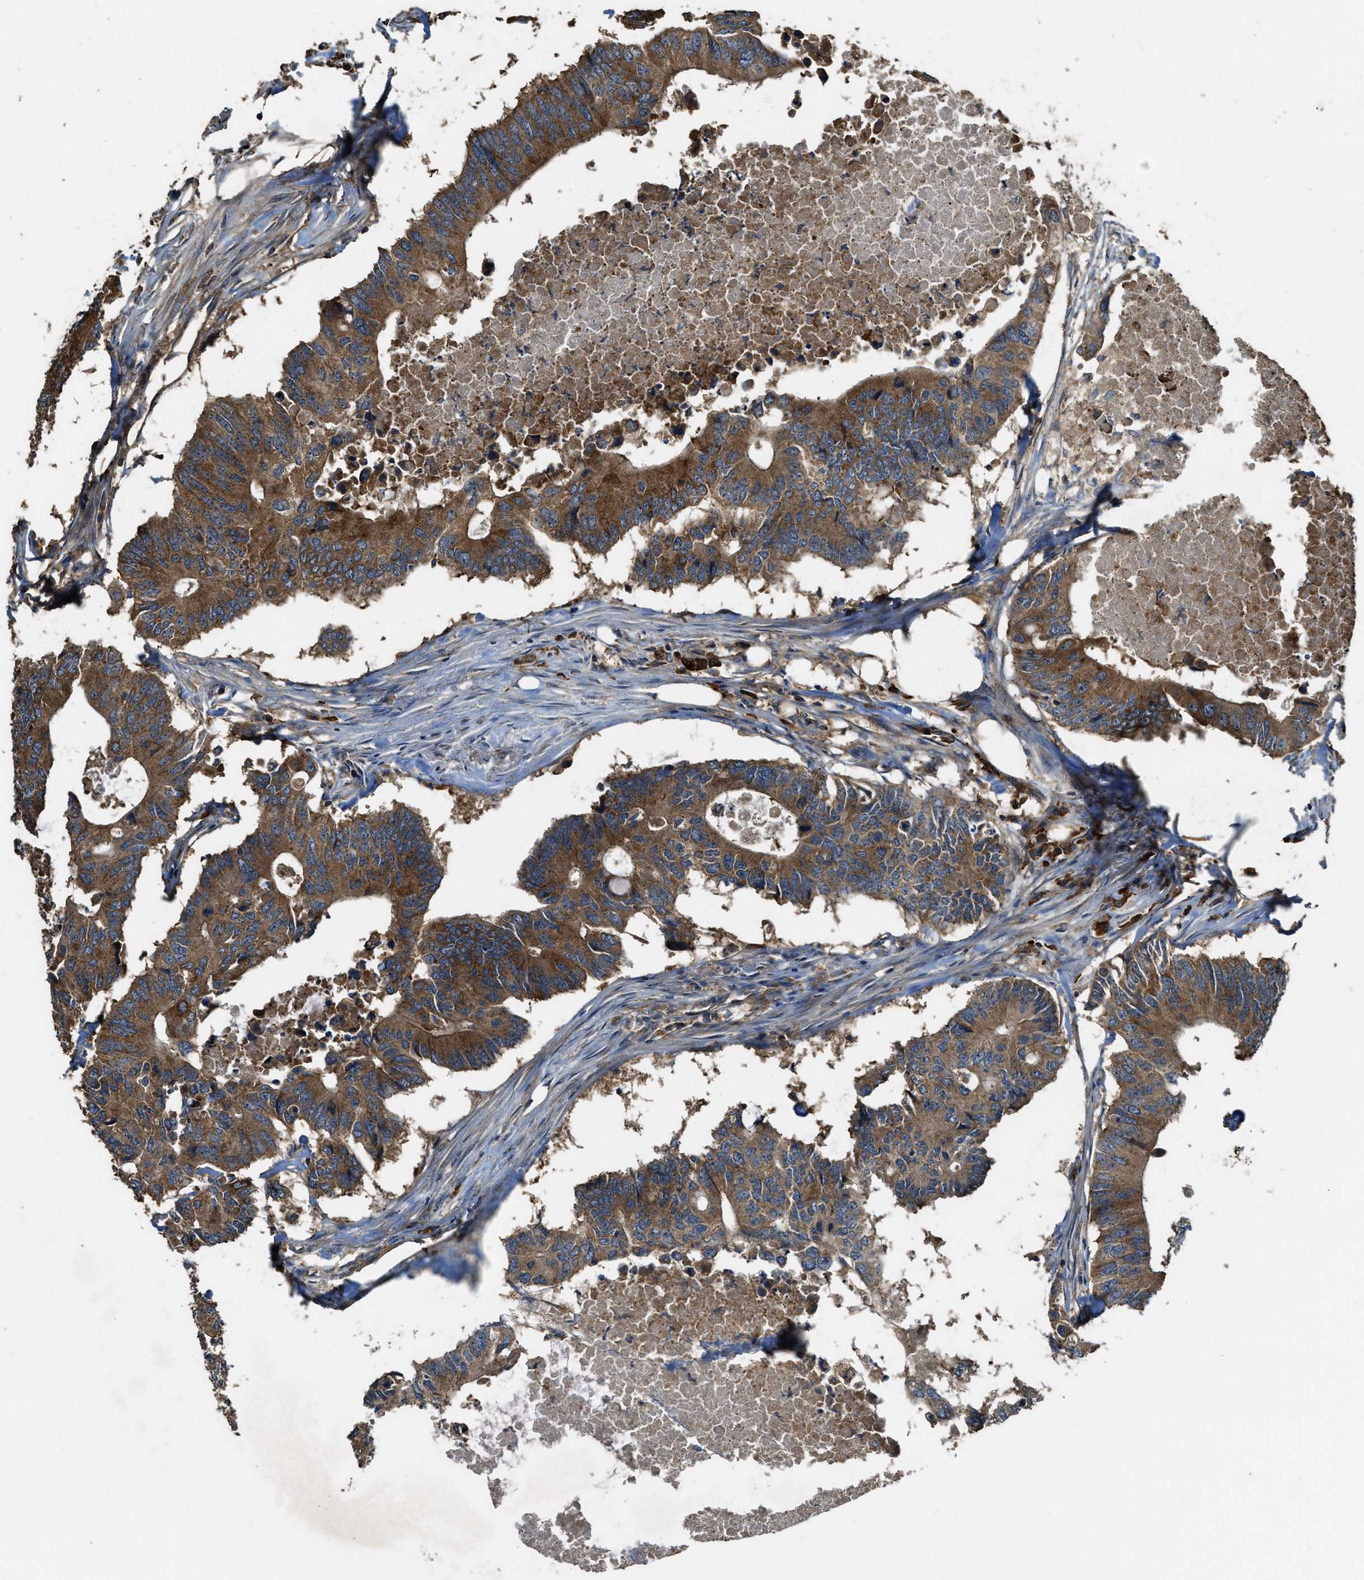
{"staining": {"intensity": "moderate", "quantity": ">75%", "location": "cytoplasmic/membranous"}, "tissue": "colorectal cancer", "cell_type": "Tumor cells", "image_type": "cancer", "snomed": [{"axis": "morphology", "description": "Adenocarcinoma, NOS"}, {"axis": "topography", "description": "Colon"}], "caption": "Brown immunohistochemical staining in human colorectal cancer (adenocarcinoma) shows moderate cytoplasmic/membranous positivity in approximately >75% of tumor cells. (DAB (3,3'-diaminobenzidine) = brown stain, brightfield microscopy at high magnification).", "gene": "MAP3K8", "patient": {"sex": "male", "age": 71}}